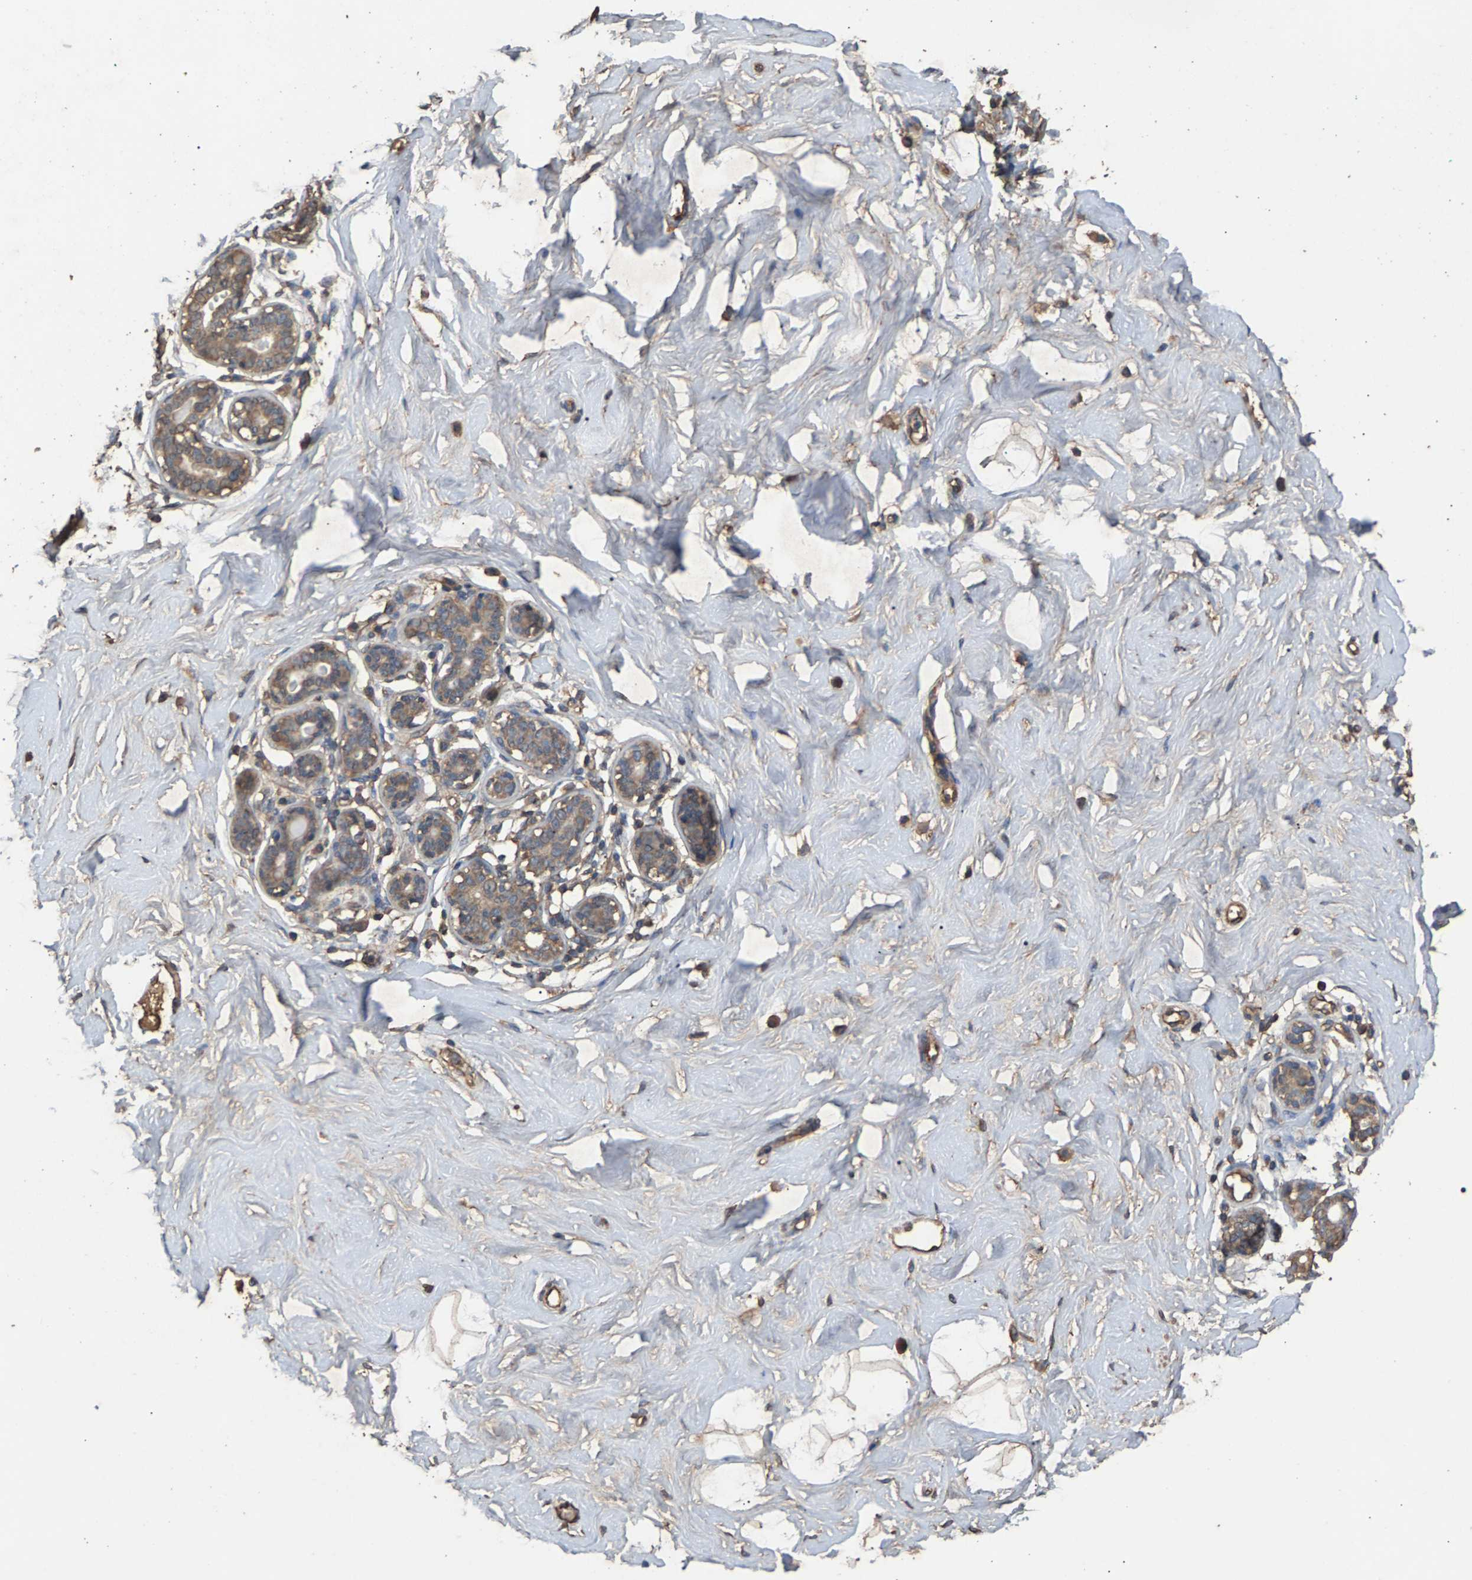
{"staining": {"intensity": "strong", "quantity": ">75%", "location": "cytoplasmic/membranous"}, "tissue": "breast", "cell_type": "Adipocytes", "image_type": "normal", "snomed": [{"axis": "morphology", "description": "Normal tissue, NOS"}, {"axis": "topography", "description": "Breast"}], "caption": "The photomicrograph shows immunohistochemical staining of unremarkable breast. There is strong cytoplasmic/membranous positivity is appreciated in about >75% of adipocytes.", "gene": "HTRA3", "patient": {"sex": "female", "age": 23}}